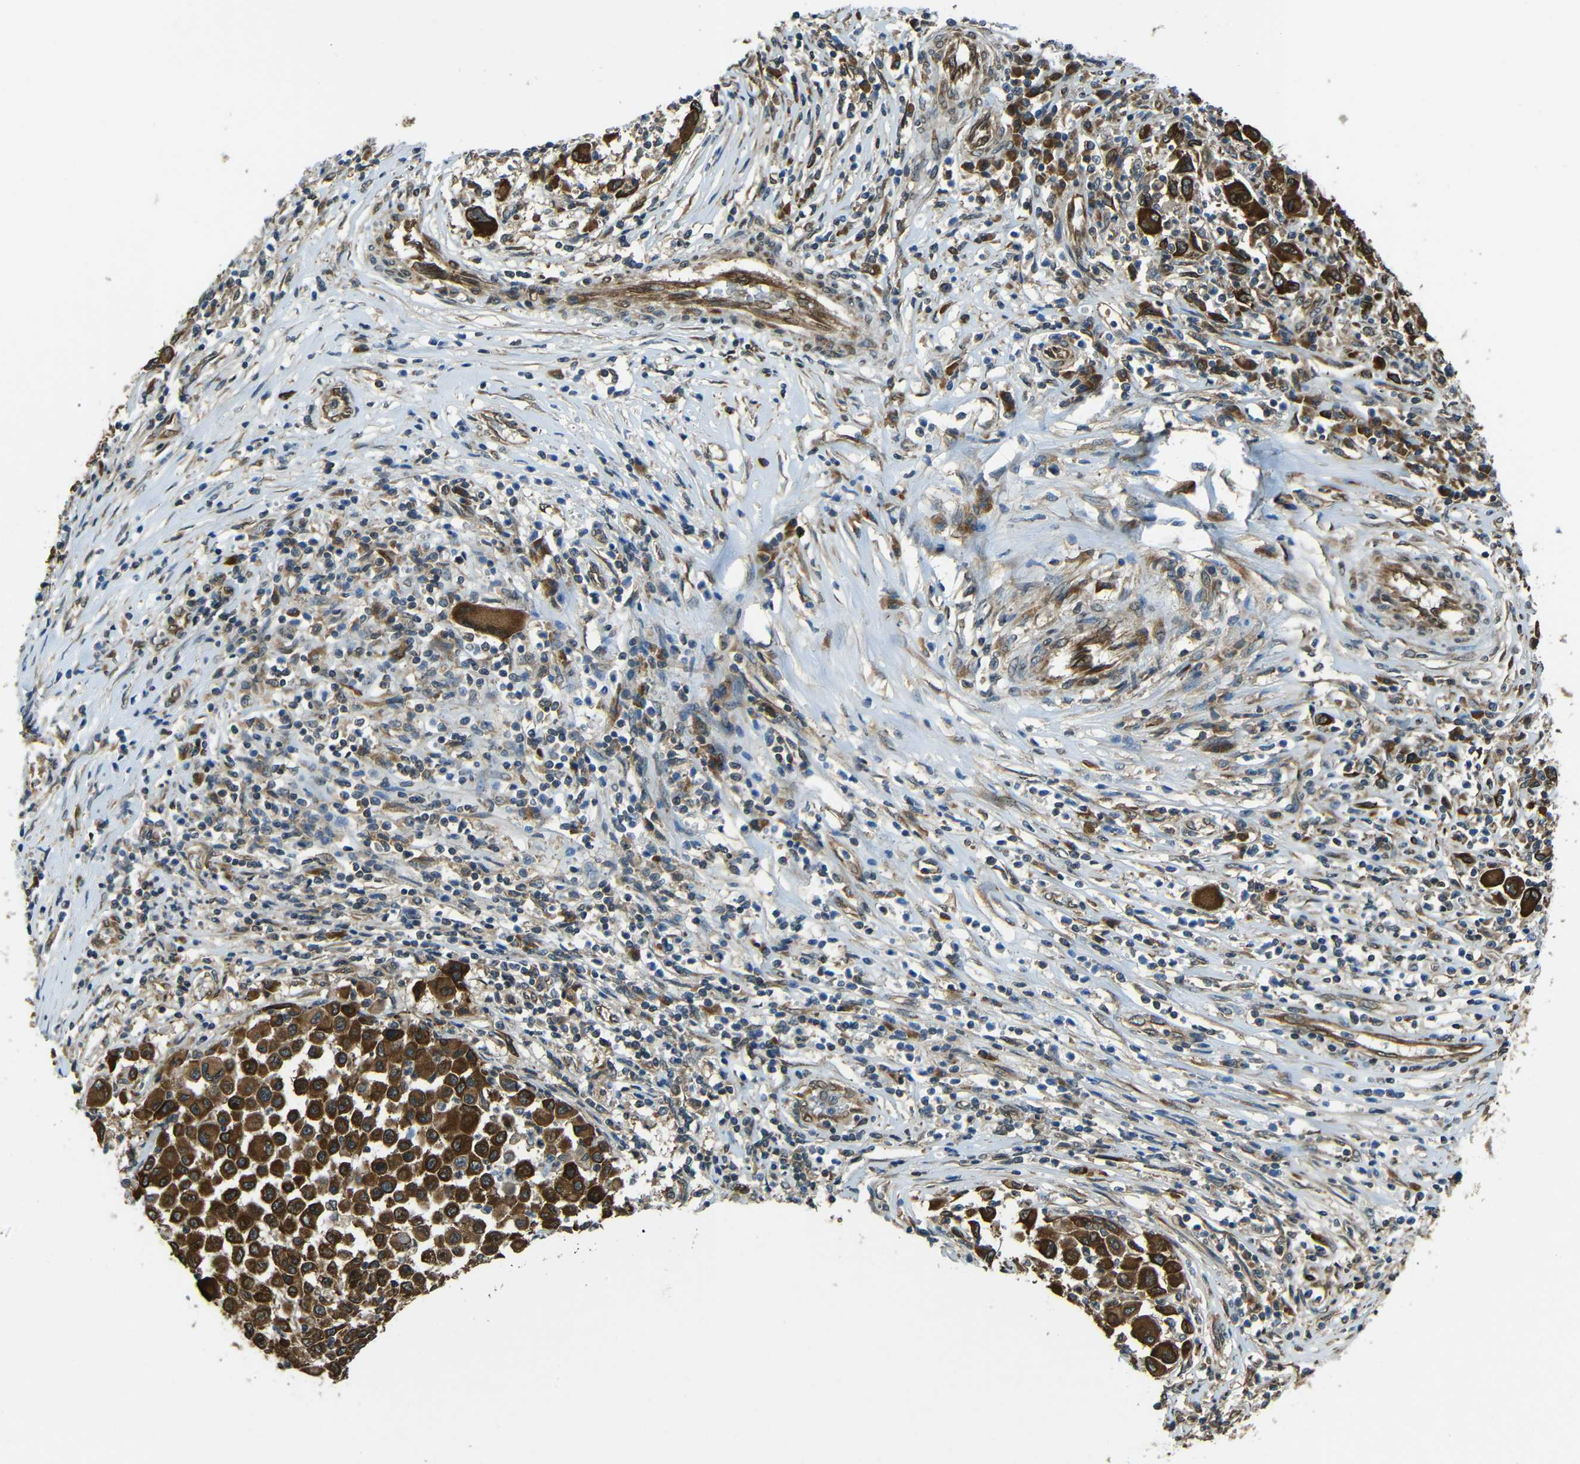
{"staining": {"intensity": "strong", "quantity": ">75%", "location": "cytoplasmic/membranous"}, "tissue": "melanoma", "cell_type": "Tumor cells", "image_type": "cancer", "snomed": [{"axis": "morphology", "description": "Malignant melanoma, Metastatic site"}, {"axis": "topography", "description": "Lymph node"}], "caption": "Immunohistochemical staining of melanoma displays high levels of strong cytoplasmic/membranous protein staining in approximately >75% of tumor cells.", "gene": "VAPB", "patient": {"sex": "male", "age": 61}}